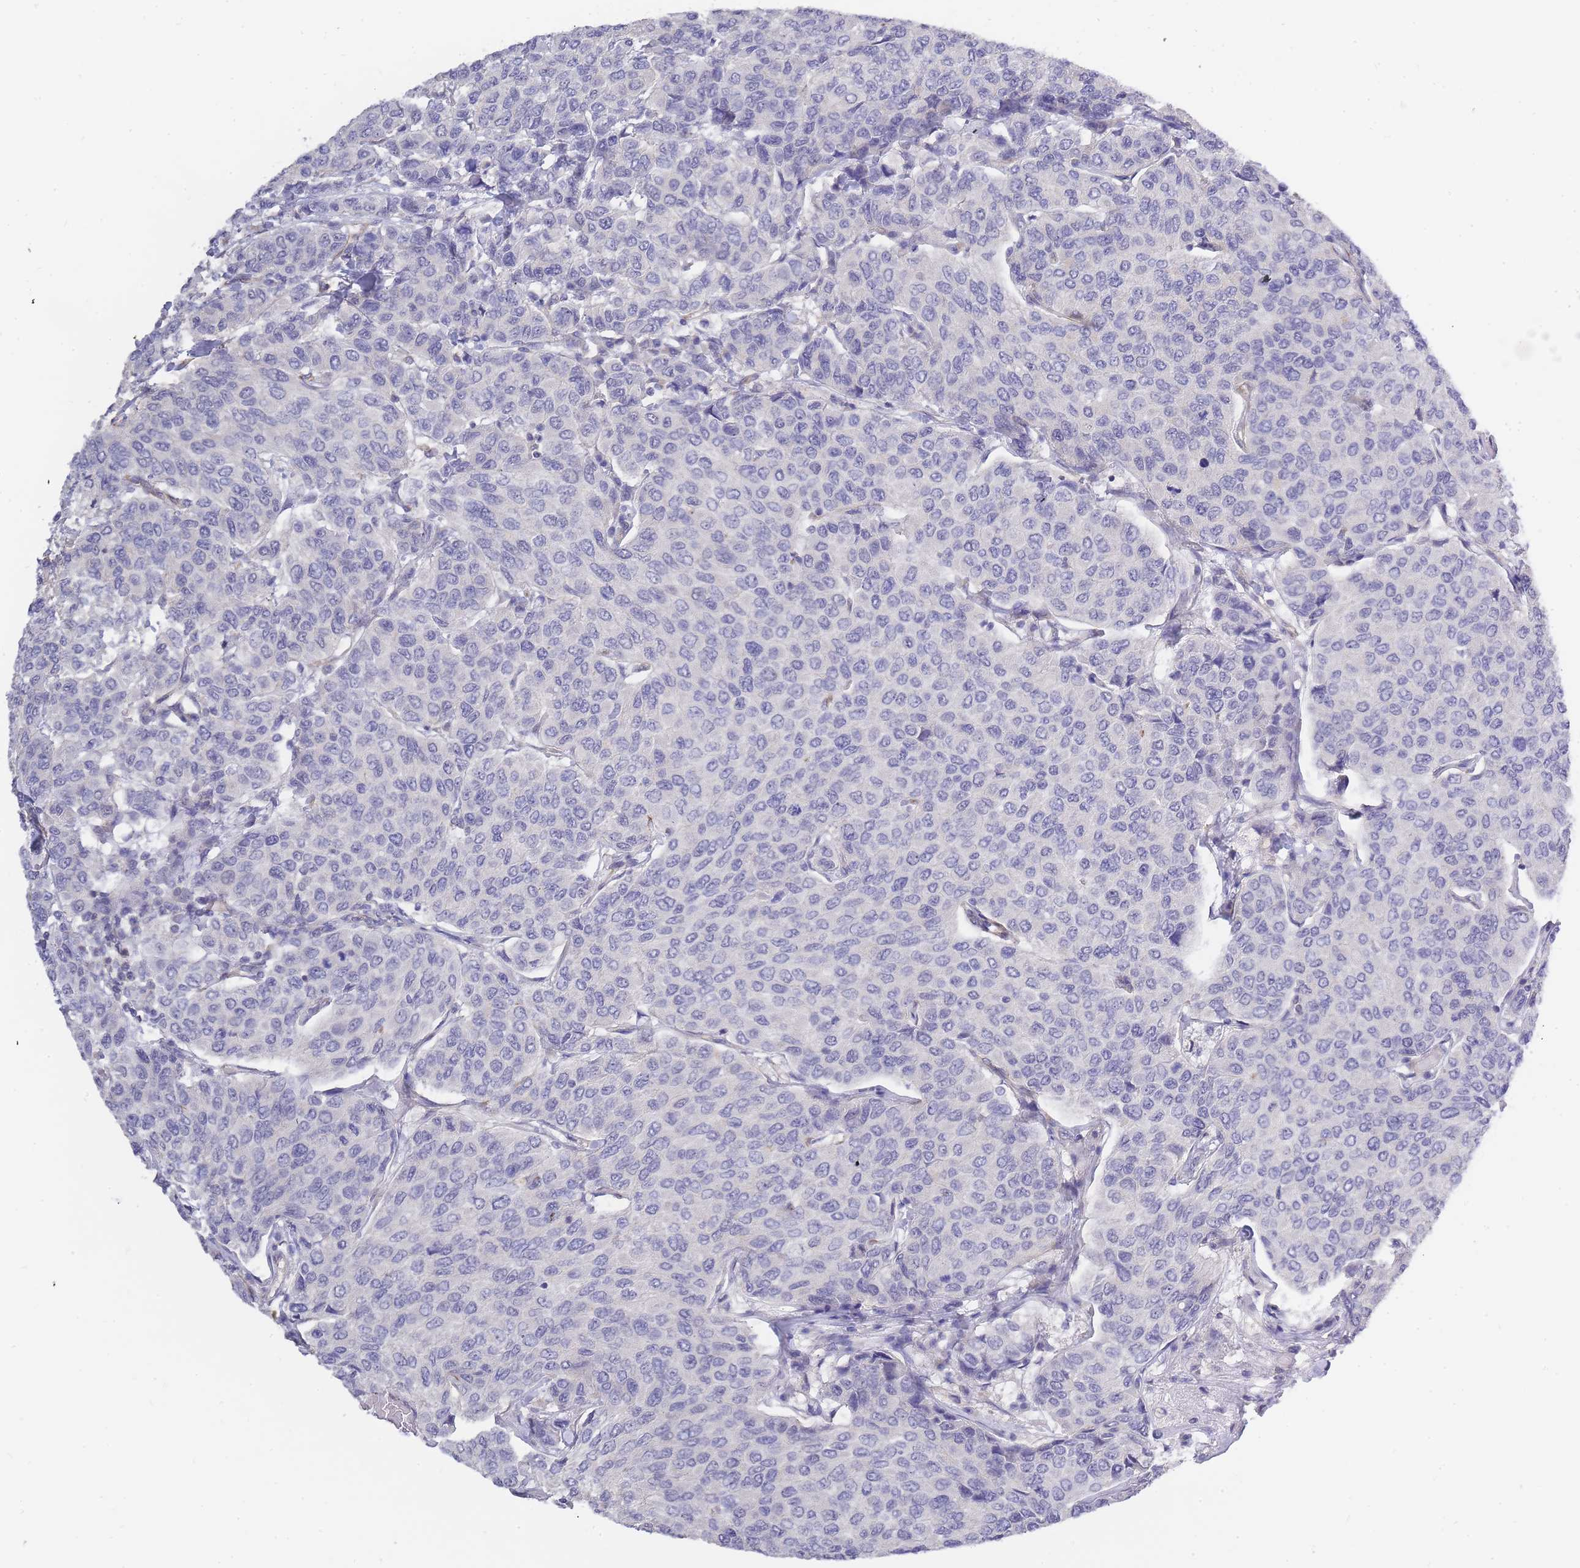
{"staining": {"intensity": "negative", "quantity": "none", "location": "none"}, "tissue": "breast cancer", "cell_type": "Tumor cells", "image_type": "cancer", "snomed": [{"axis": "morphology", "description": "Duct carcinoma"}, {"axis": "topography", "description": "Breast"}], "caption": "Protein analysis of breast cancer demonstrates no significant positivity in tumor cells.", "gene": "C19orf25", "patient": {"sex": "female", "age": 55}}